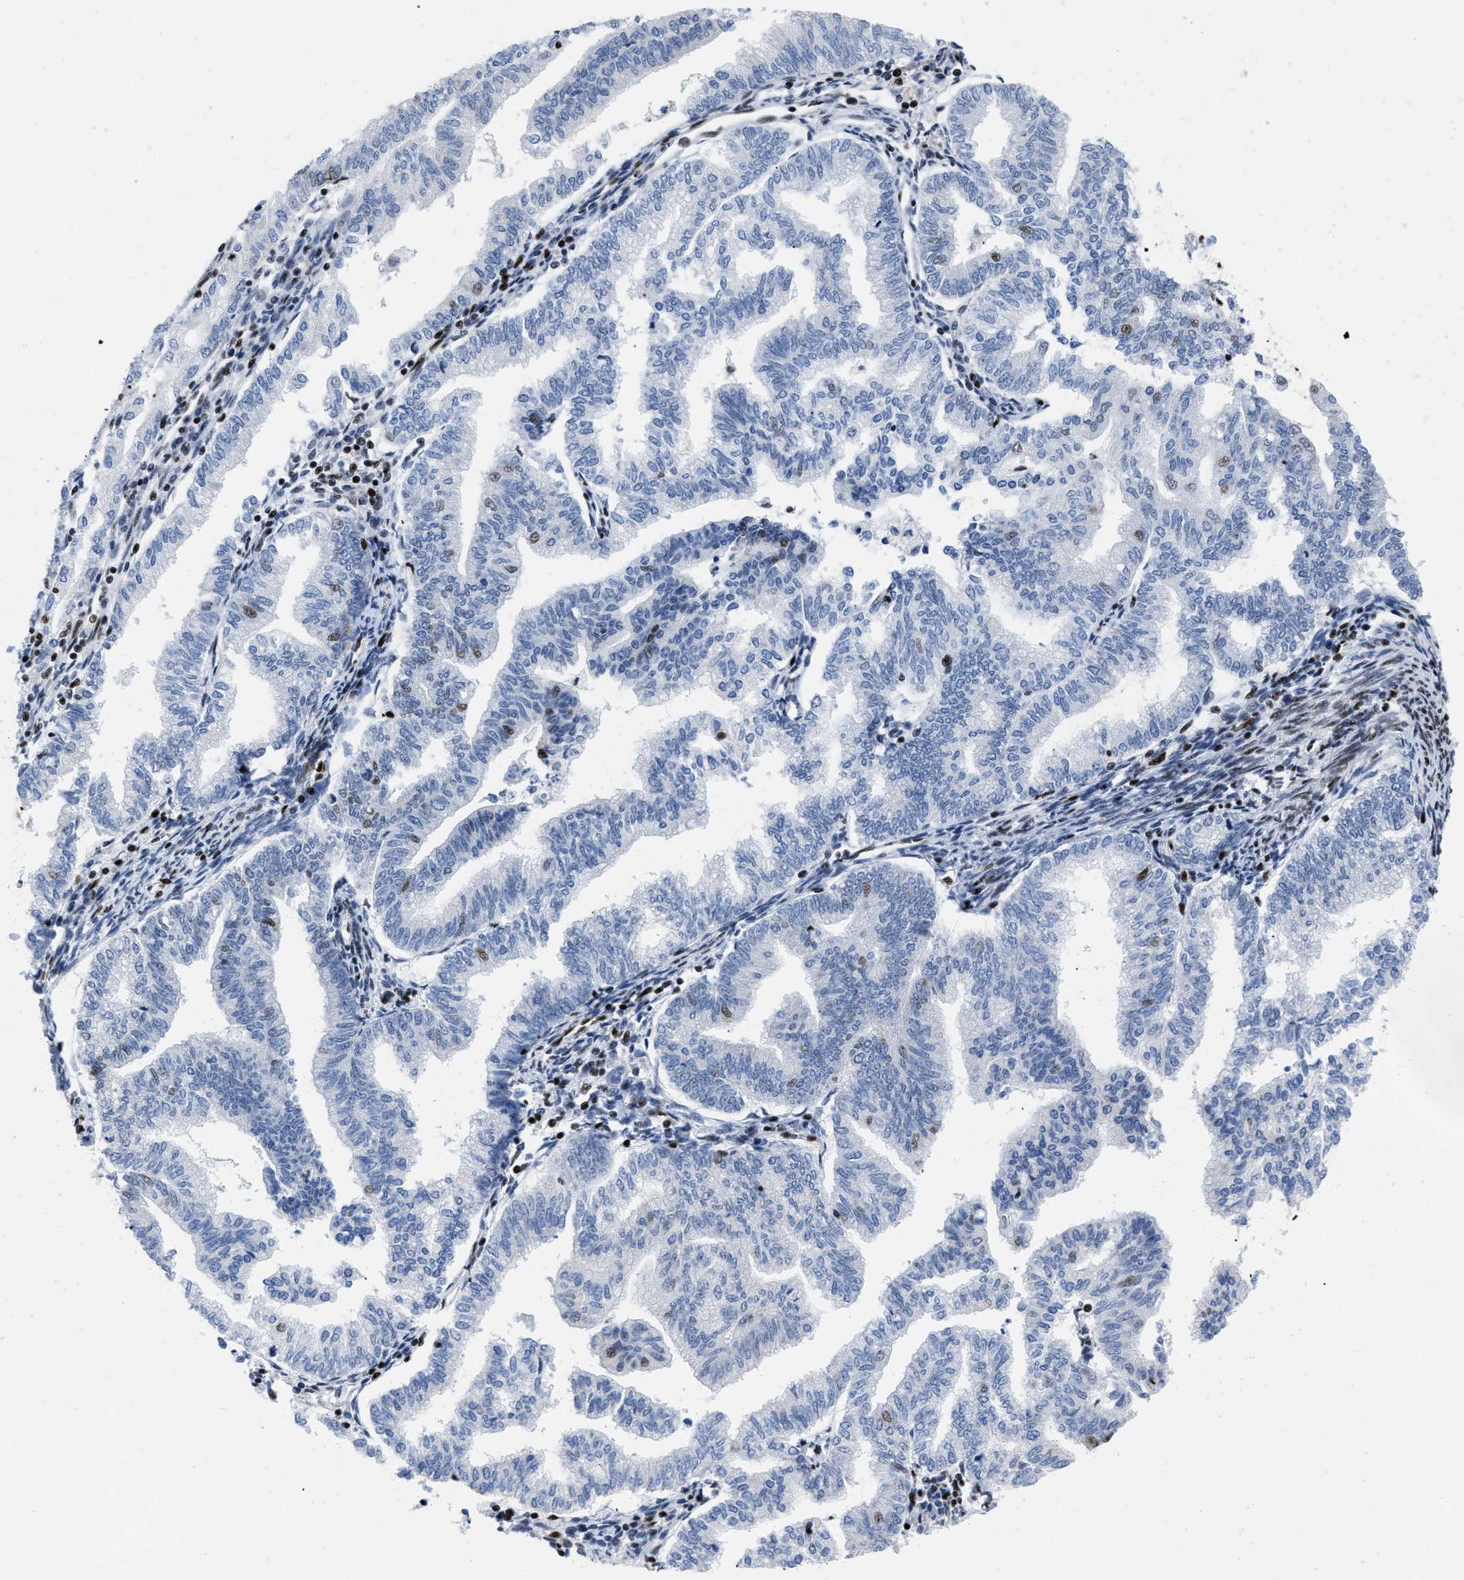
{"staining": {"intensity": "moderate", "quantity": "25%-75%", "location": "nuclear"}, "tissue": "endometrial cancer", "cell_type": "Tumor cells", "image_type": "cancer", "snomed": [{"axis": "morphology", "description": "Polyp, NOS"}, {"axis": "morphology", "description": "Adenocarcinoma, NOS"}, {"axis": "morphology", "description": "Adenoma, NOS"}, {"axis": "topography", "description": "Endometrium"}], "caption": "Adenocarcinoma (endometrial) stained with immunohistochemistry (IHC) shows moderate nuclear positivity in about 25%-75% of tumor cells. (Stains: DAB in brown, nuclei in blue, Microscopy: brightfield microscopy at high magnification).", "gene": "CREB1", "patient": {"sex": "female", "age": 79}}